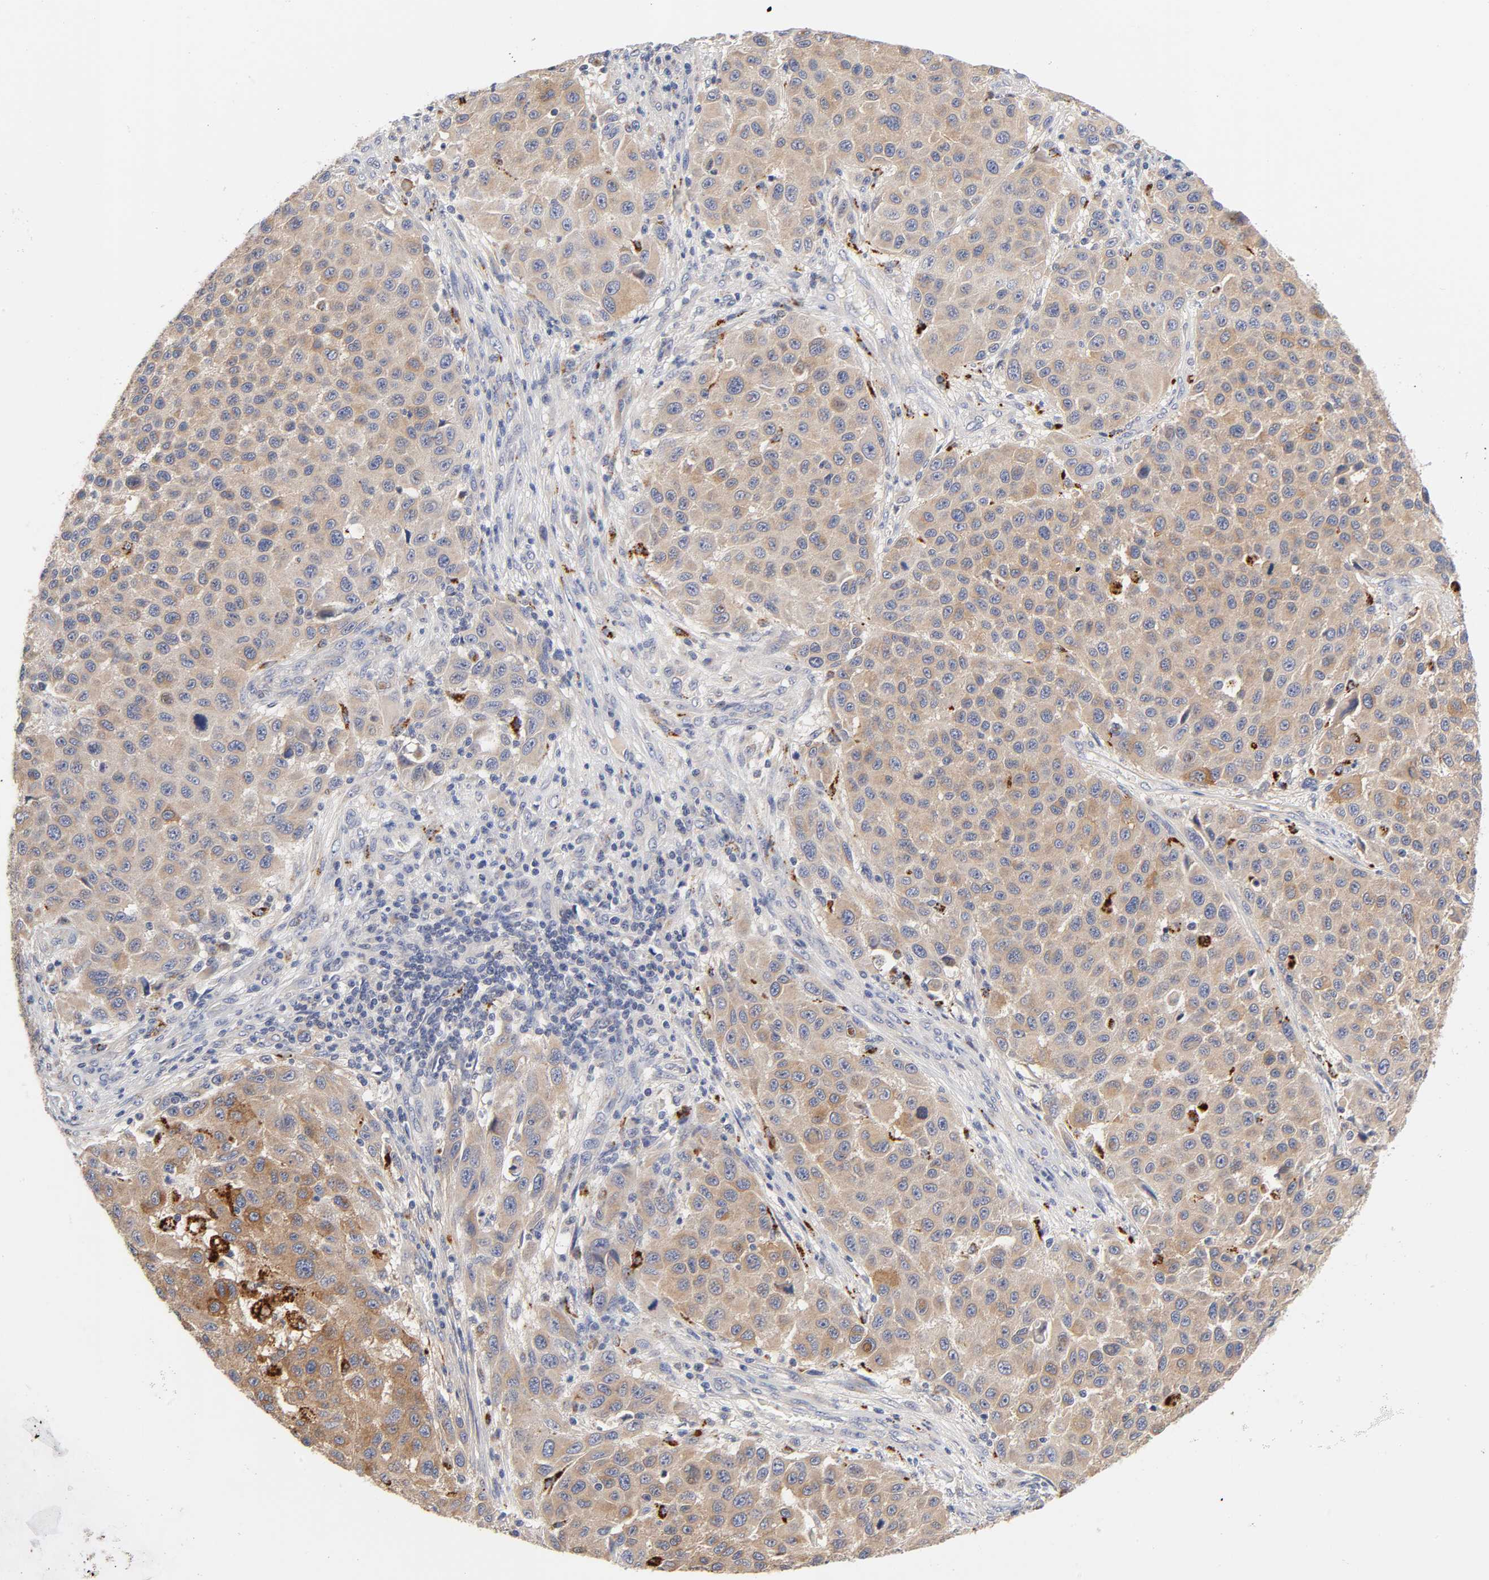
{"staining": {"intensity": "moderate", "quantity": ">75%", "location": "cytoplasmic/membranous"}, "tissue": "melanoma", "cell_type": "Tumor cells", "image_type": "cancer", "snomed": [{"axis": "morphology", "description": "Malignant melanoma, Metastatic site"}, {"axis": "topography", "description": "Lymph node"}], "caption": "This image shows immunohistochemistry (IHC) staining of malignant melanoma (metastatic site), with medium moderate cytoplasmic/membranous expression in about >75% of tumor cells.", "gene": "C17orf75", "patient": {"sex": "male", "age": 61}}